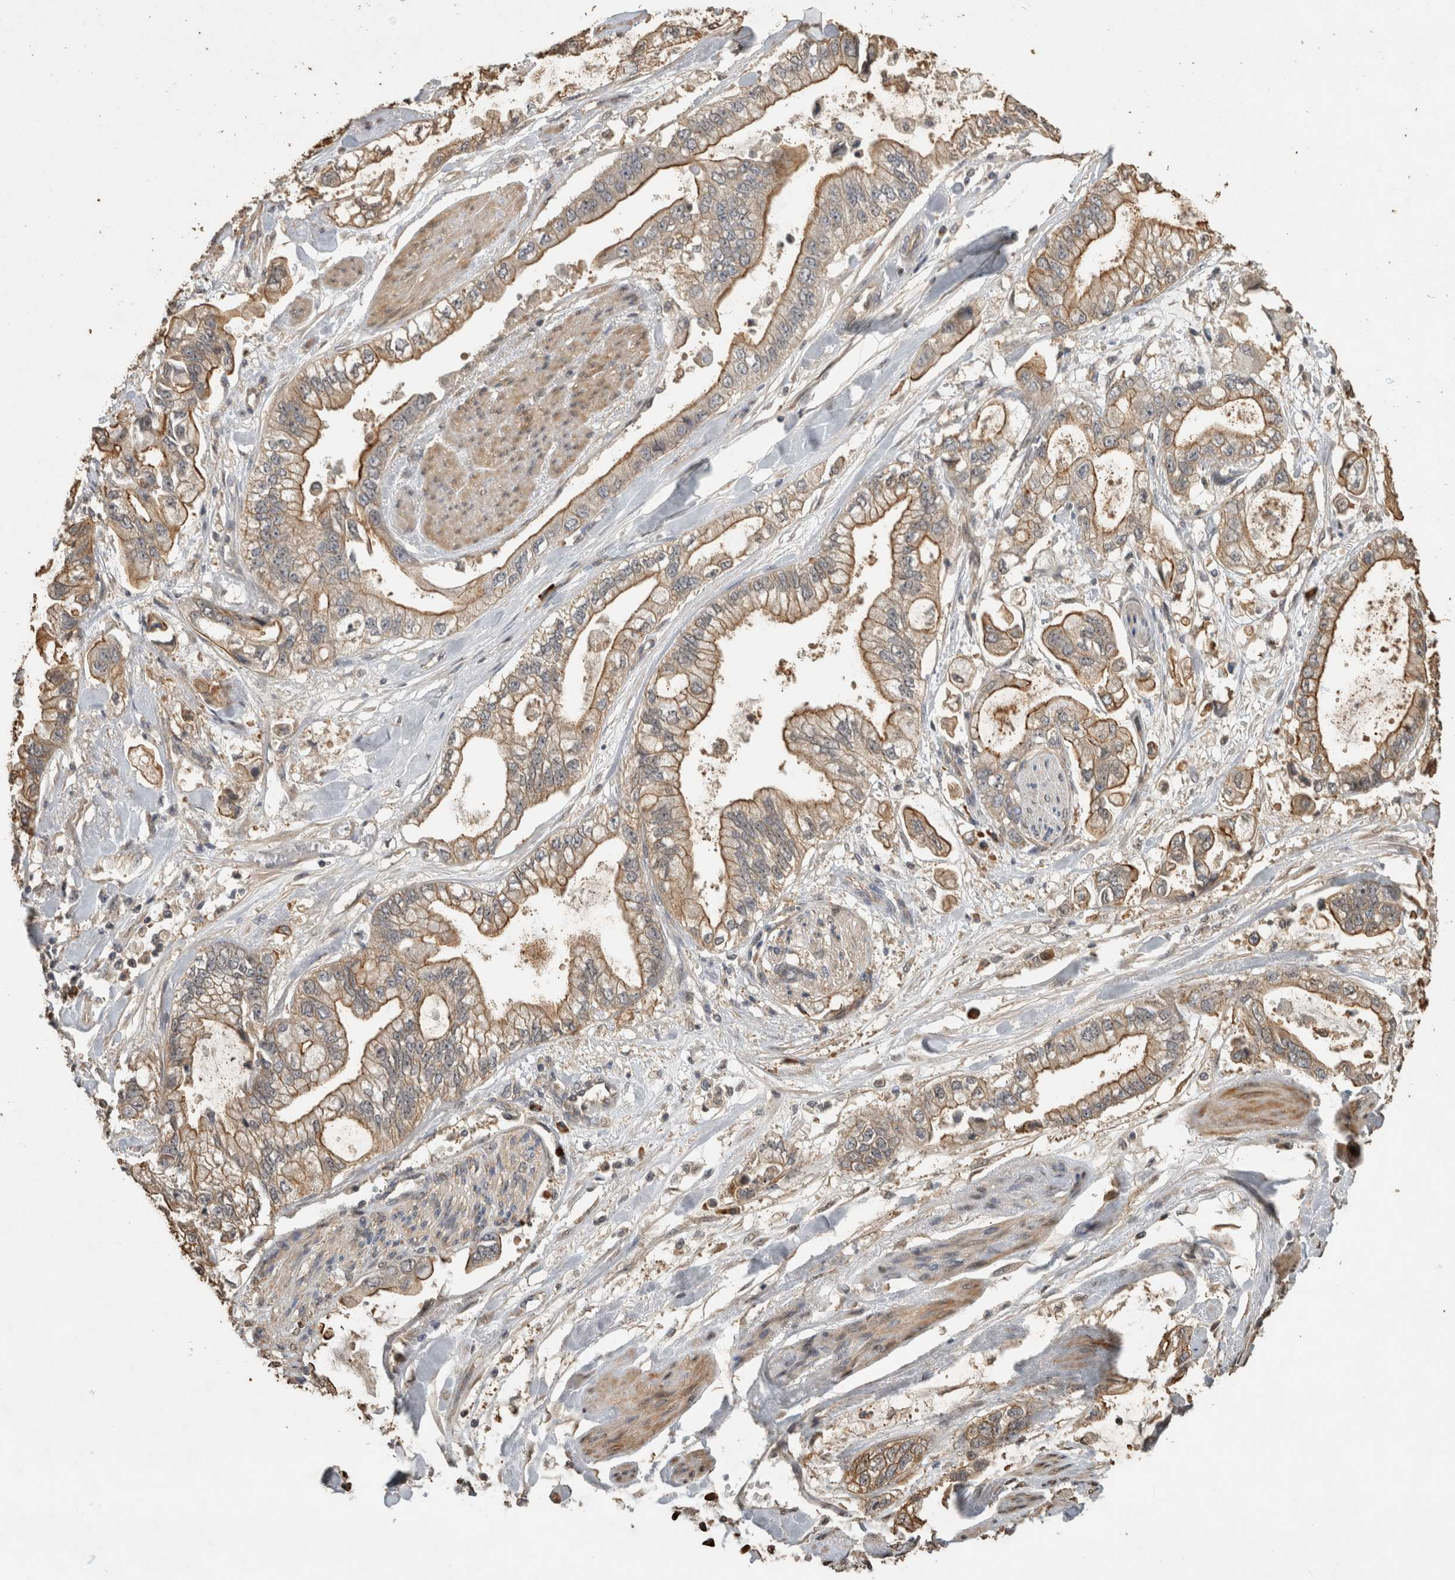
{"staining": {"intensity": "moderate", "quantity": ">75%", "location": "cytoplasmic/membranous"}, "tissue": "stomach cancer", "cell_type": "Tumor cells", "image_type": "cancer", "snomed": [{"axis": "morphology", "description": "Normal tissue, NOS"}, {"axis": "morphology", "description": "Adenocarcinoma, NOS"}, {"axis": "topography", "description": "Stomach"}], "caption": "A photomicrograph of stomach adenocarcinoma stained for a protein demonstrates moderate cytoplasmic/membranous brown staining in tumor cells.", "gene": "RHPN1", "patient": {"sex": "male", "age": 62}}